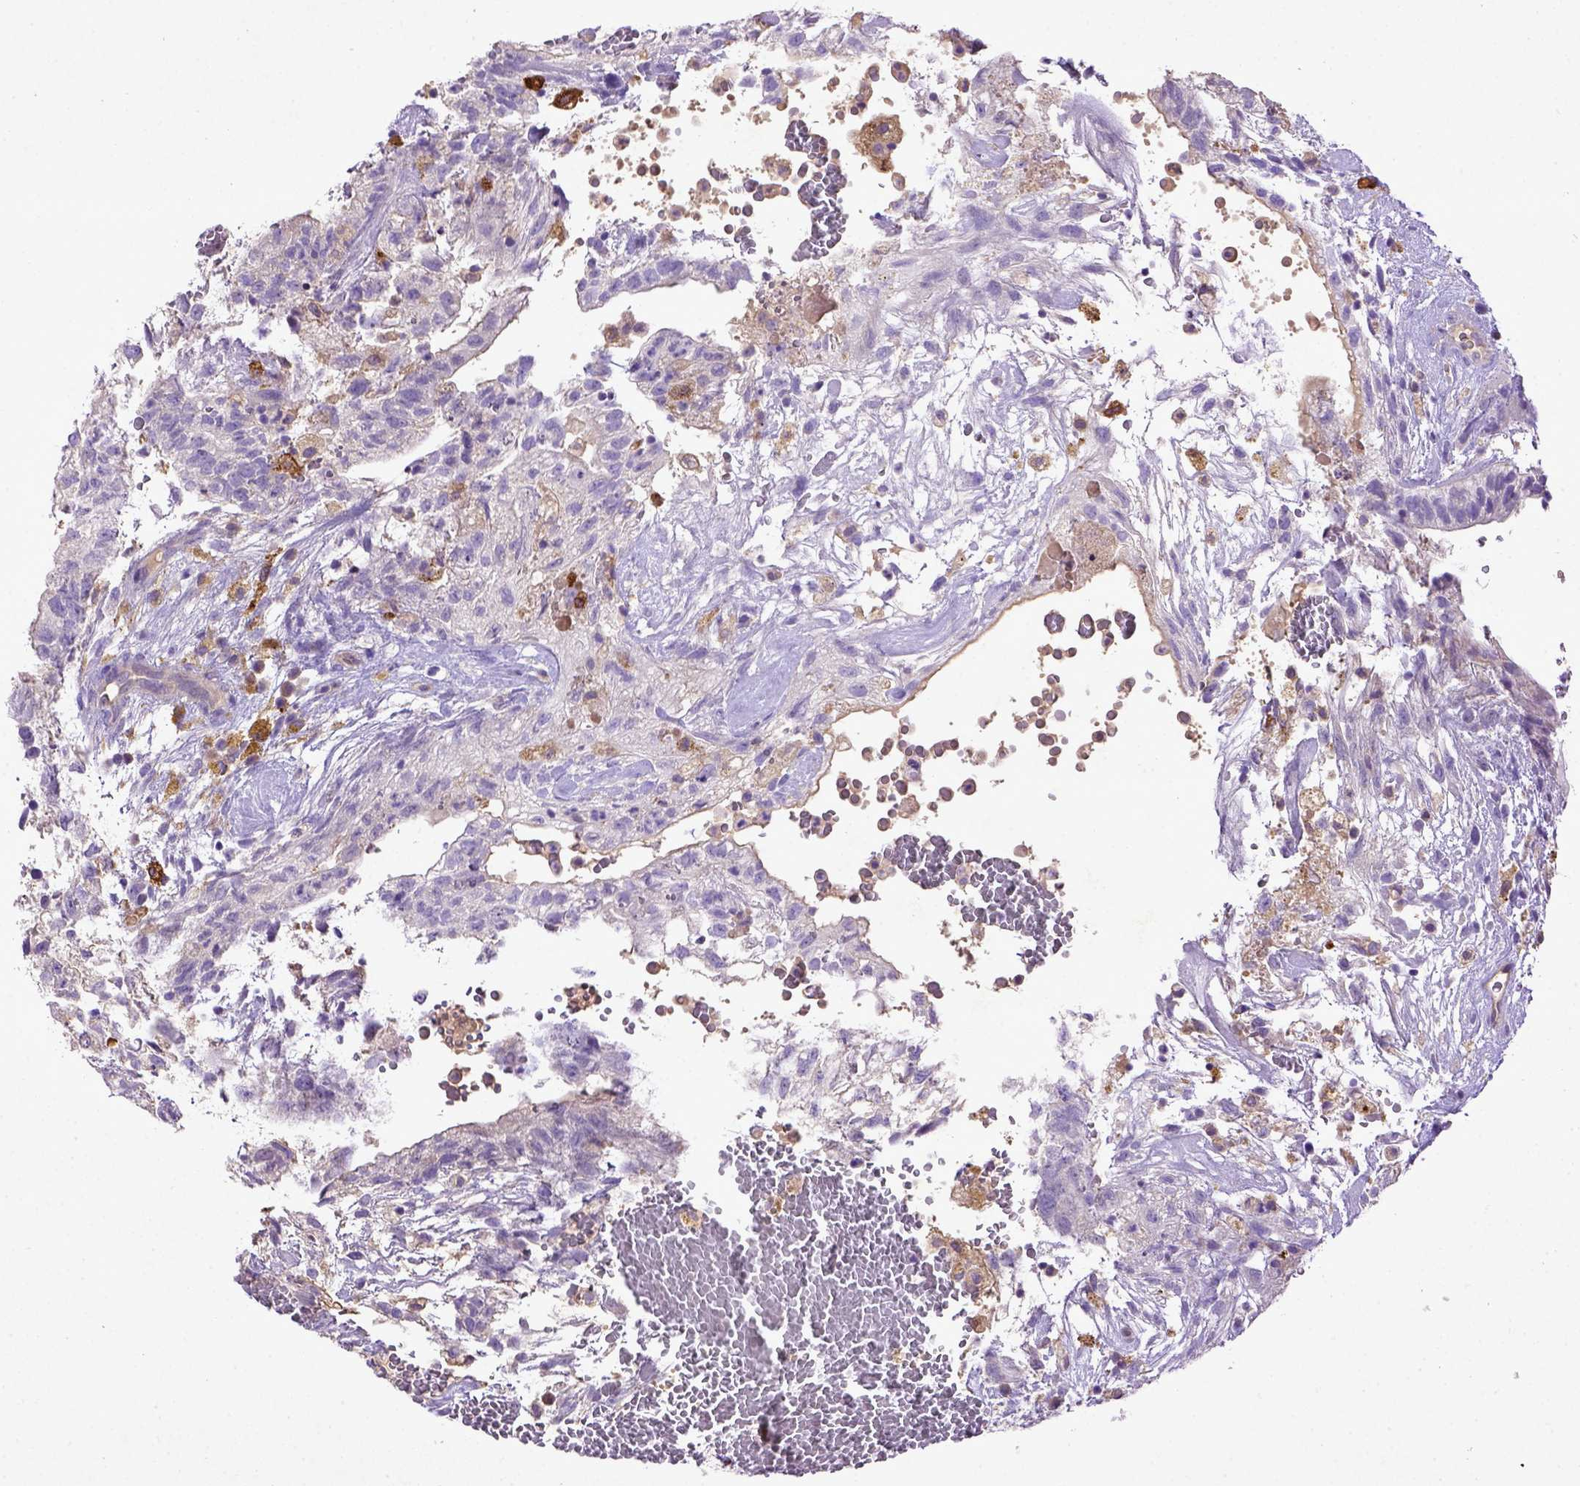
{"staining": {"intensity": "negative", "quantity": "none", "location": "none"}, "tissue": "testis cancer", "cell_type": "Tumor cells", "image_type": "cancer", "snomed": [{"axis": "morphology", "description": "Normal tissue, NOS"}, {"axis": "morphology", "description": "Carcinoma, Embryonal, NOS"}, {"axis": "topography", "description": "Testis"}], "caption": "Immunohistochemistry (IHC) of testis embryonal carcinoma shows no staining in tumor cells.", "gene": "DEPDC1B", "patient": {"sex": "male", "age": 32}}